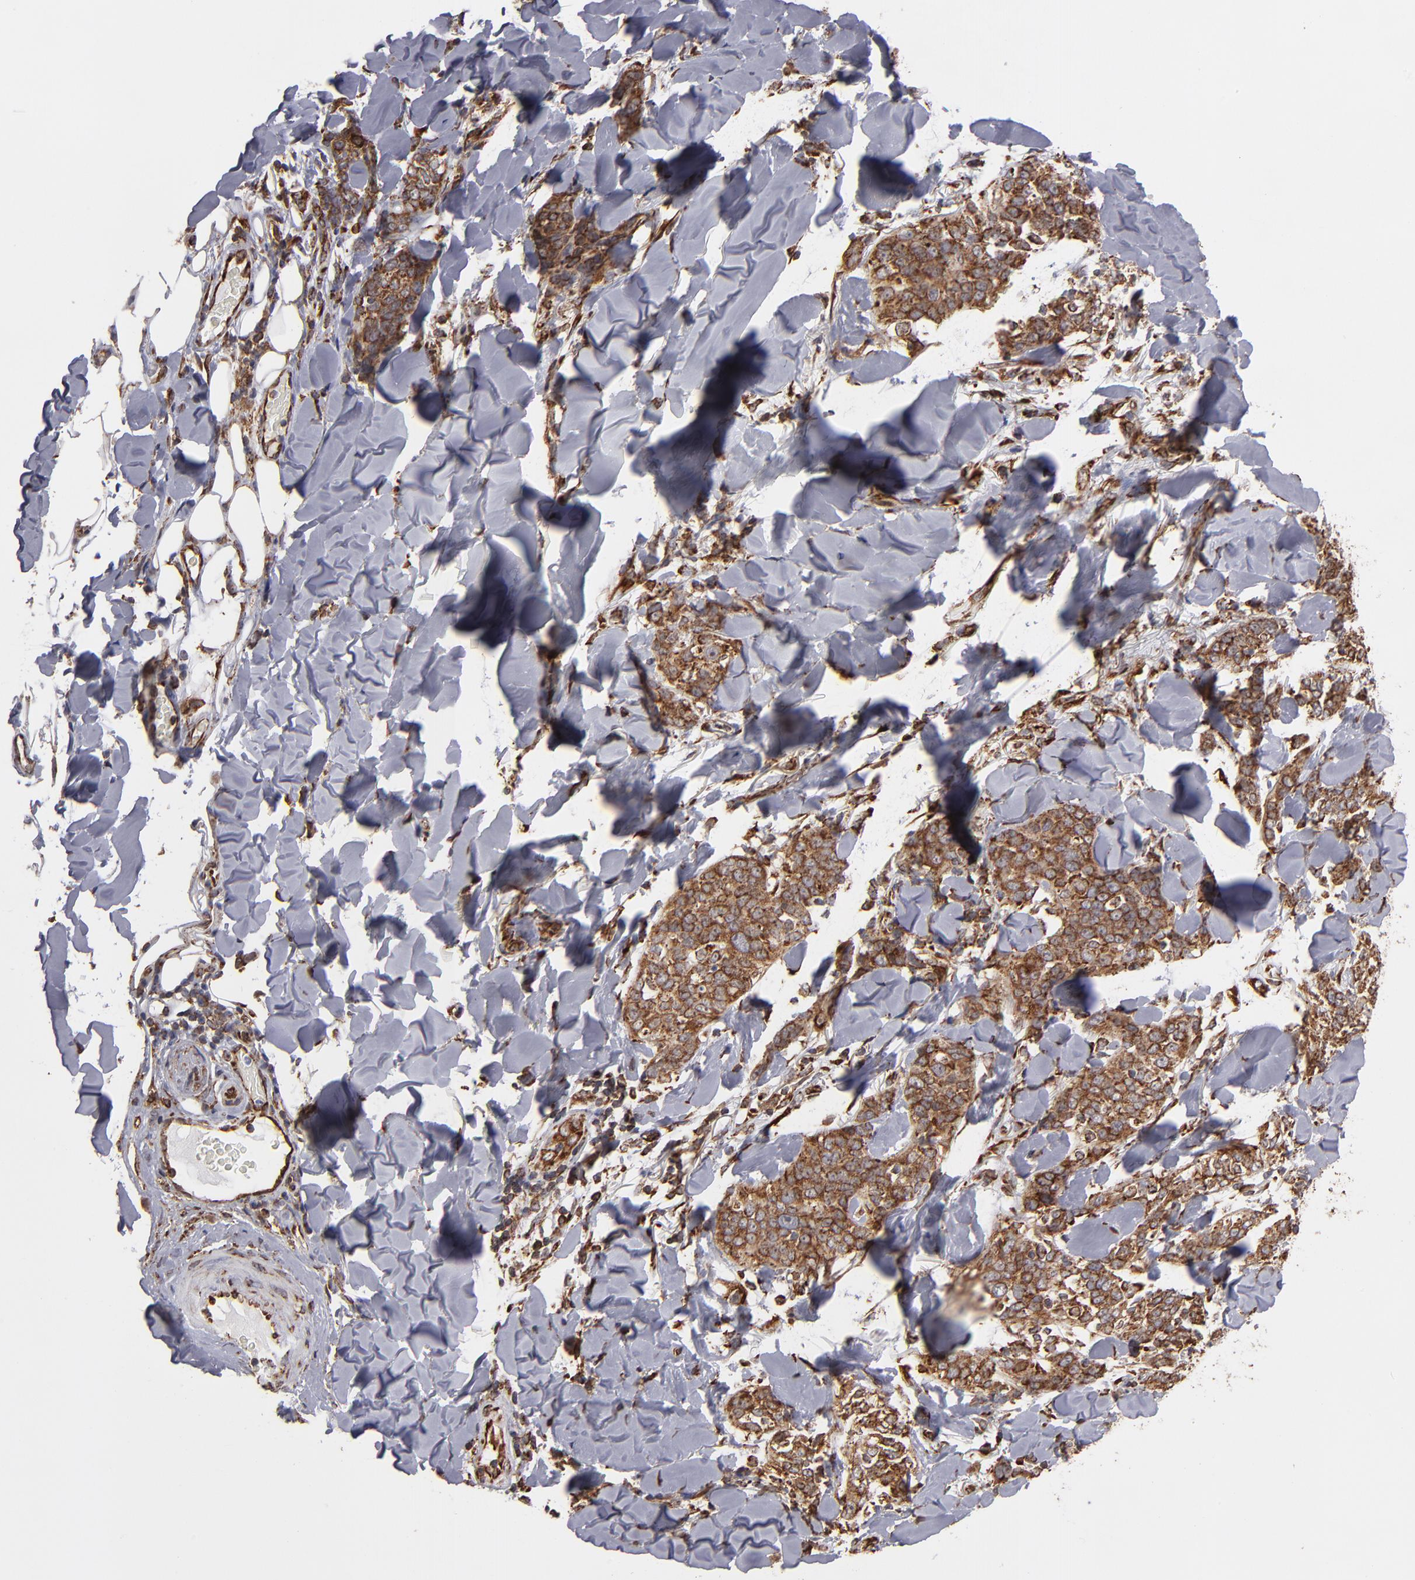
{"staining": {"intensity": "moderate", "quantity": ">75%", "location": "cytoplasmic/membranous"}, "tissue": "skin cancer", "cell_type": "Tumor cells", "image_type": "cancer", "snomed": [{"axis": "morphology", "description": "Normal tissue, NOS"}, {"axis": "morphology", "description": "Squamous cell carcinoma, NOS"}, {"axis": "topography", "description": "Skin"}], "caption": "Immunohistochemical staining of human squamous cell carcinoma (skin) shows moderate cytoplasmic/membranous protein positivity in about >75% of tumor cells.", "gene": "KTN1", "patient": {"sex": "female", "age": 83}}